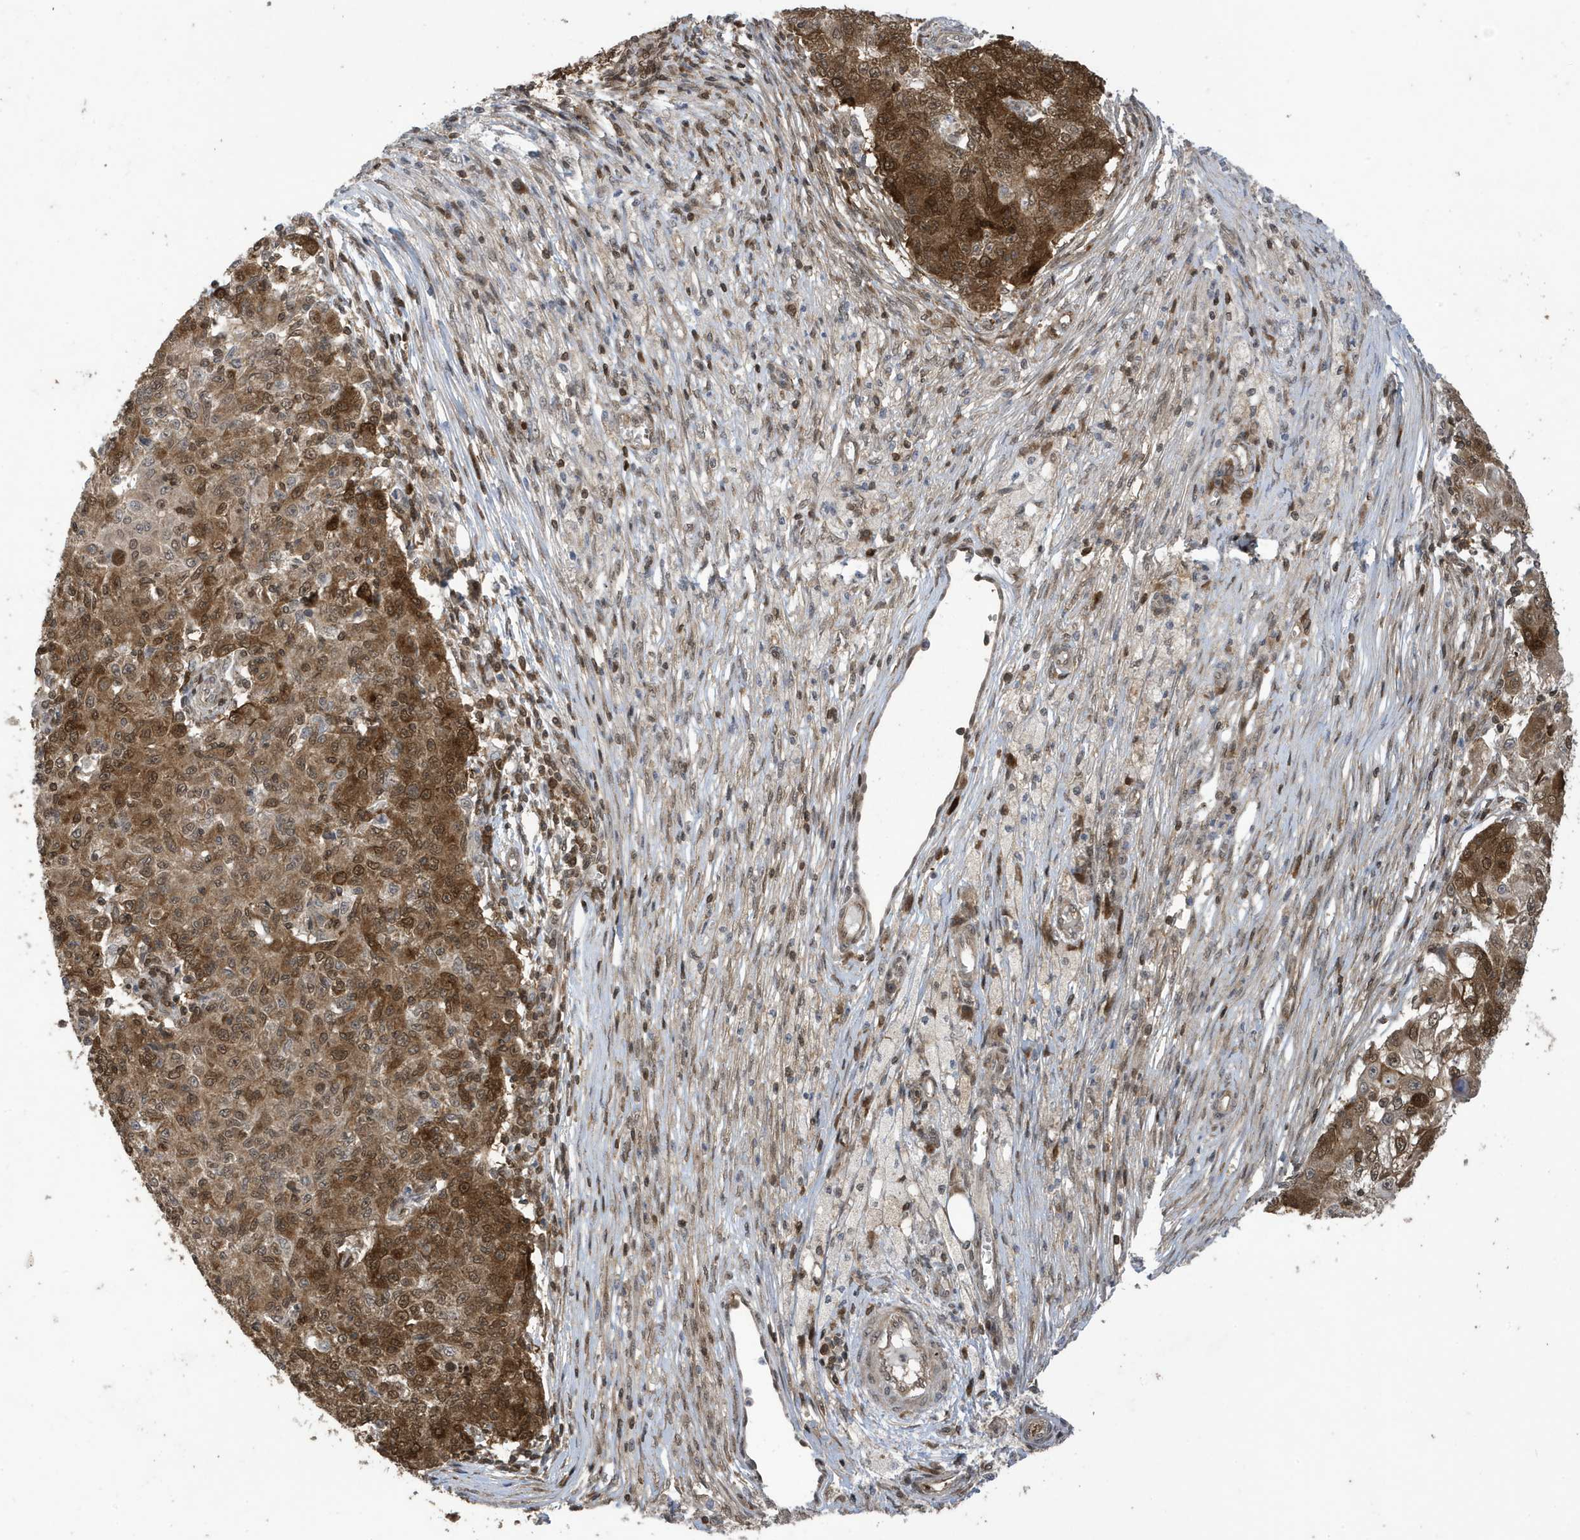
{"staining": {"intensity": "moderate", "quantity": ">75%", "location": "cytoplasmic/membranous,nuclear"}, "tissue": "ovarian cancer", "cell_type": "Tumor cells", "image_type": "cancer", "snomed": [{"axis": "morphology", "description": "Carcinoma, endometroid"}, {"axis": "topography", "description": "Ovary"}], "caption": "This is an image of immunohistochemistry staining of endometroid carcinoma (ovarian), which shows moderate staining in the cytoplasmic/membranous and nuclear of tumor cells.", "gene": "UBQLN1", "patient": {"sex": "female", "age": 42}}